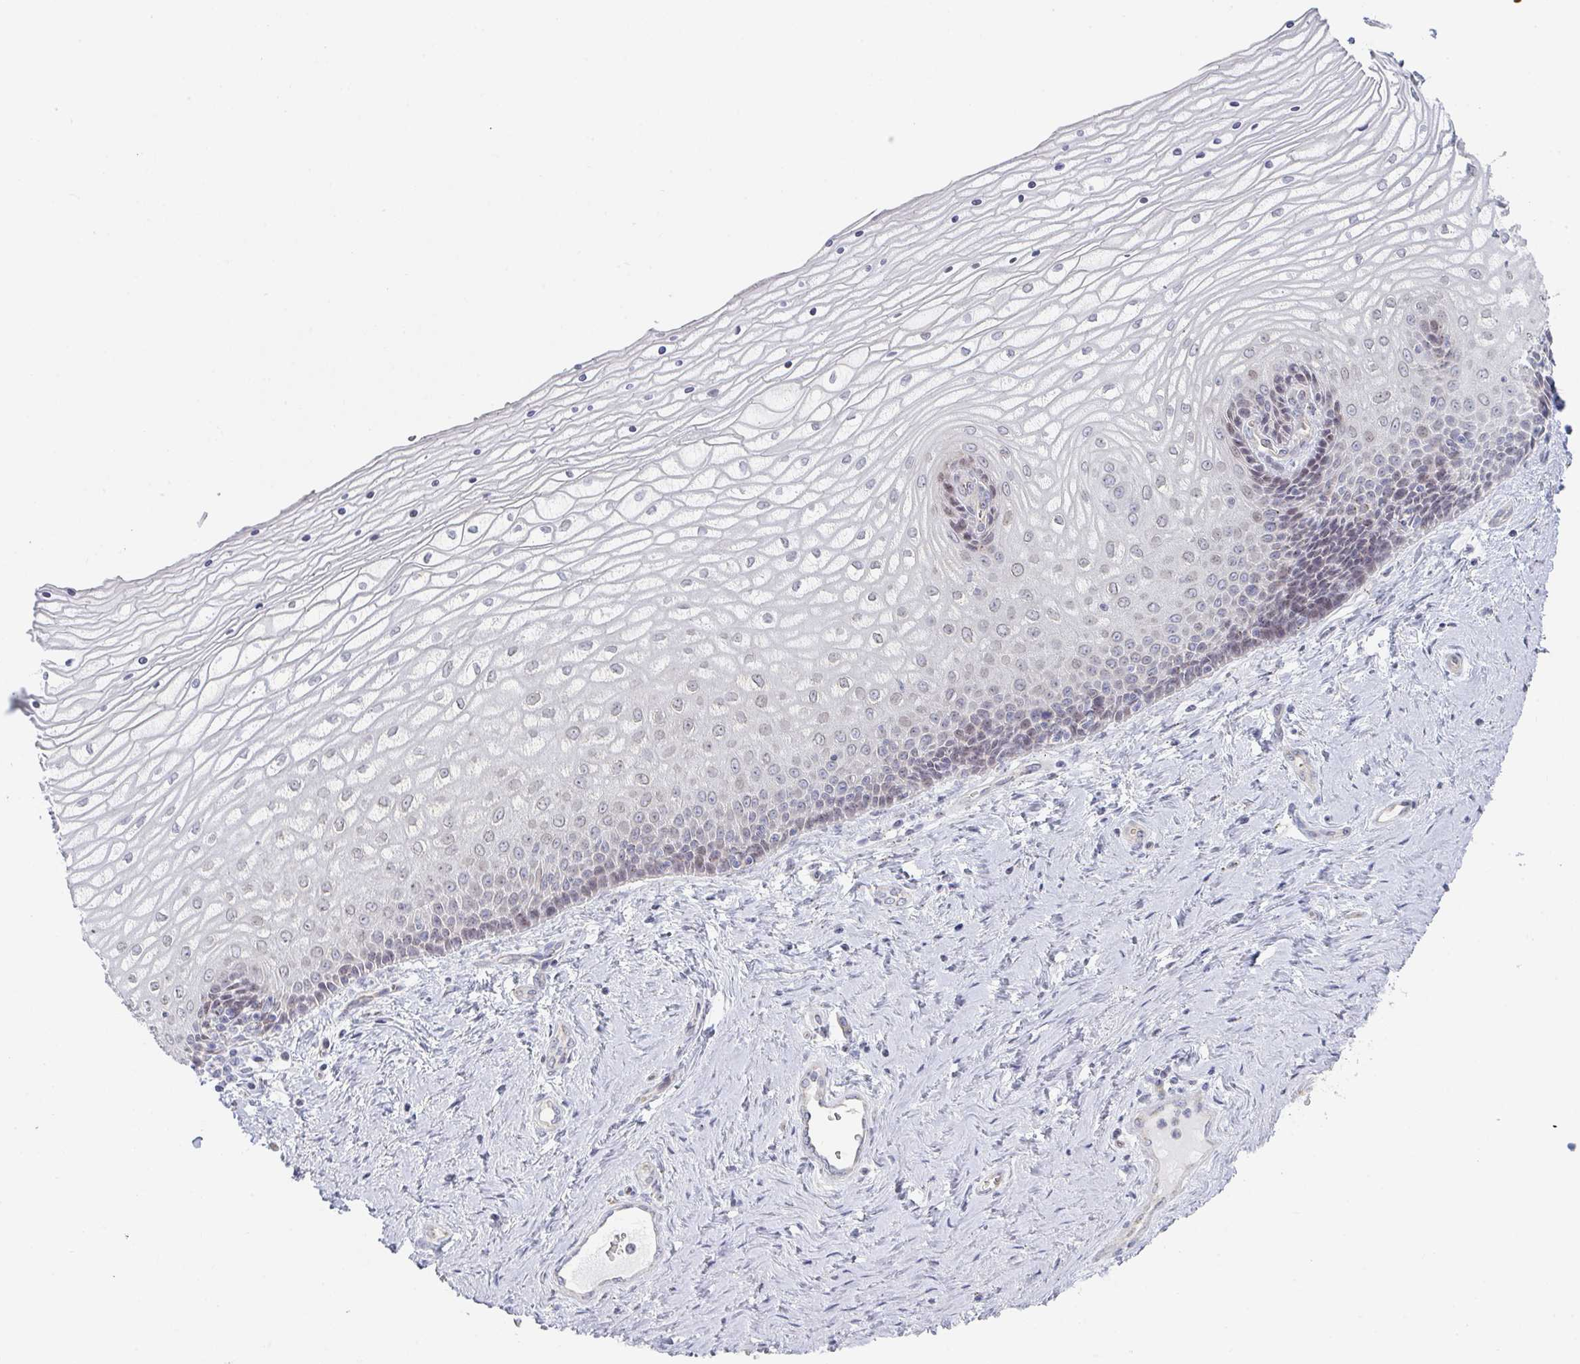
{"staining": {"intensity": "moderate", "quantity": "<25%", "location": "cytoplasmic/membranous,nuclear"}, "tissue": "vagina", "cell_type": "Squamous epithelial cells", "image_type": "normal", "snomed": [{"axis": "morphology", "description": "Normal tissue, NOS"}, {"axis": "topography", "description": "Vagina"}], "caption": "Immunohistochemistry (IHC) of normal vagina shows low levels of moderate cytoplasmic/membranous,nuclear positivity in about <25% of squamous epithelial cells.", "gene": "ZNF526", "patient": {"sex": "female", "age": 45}}